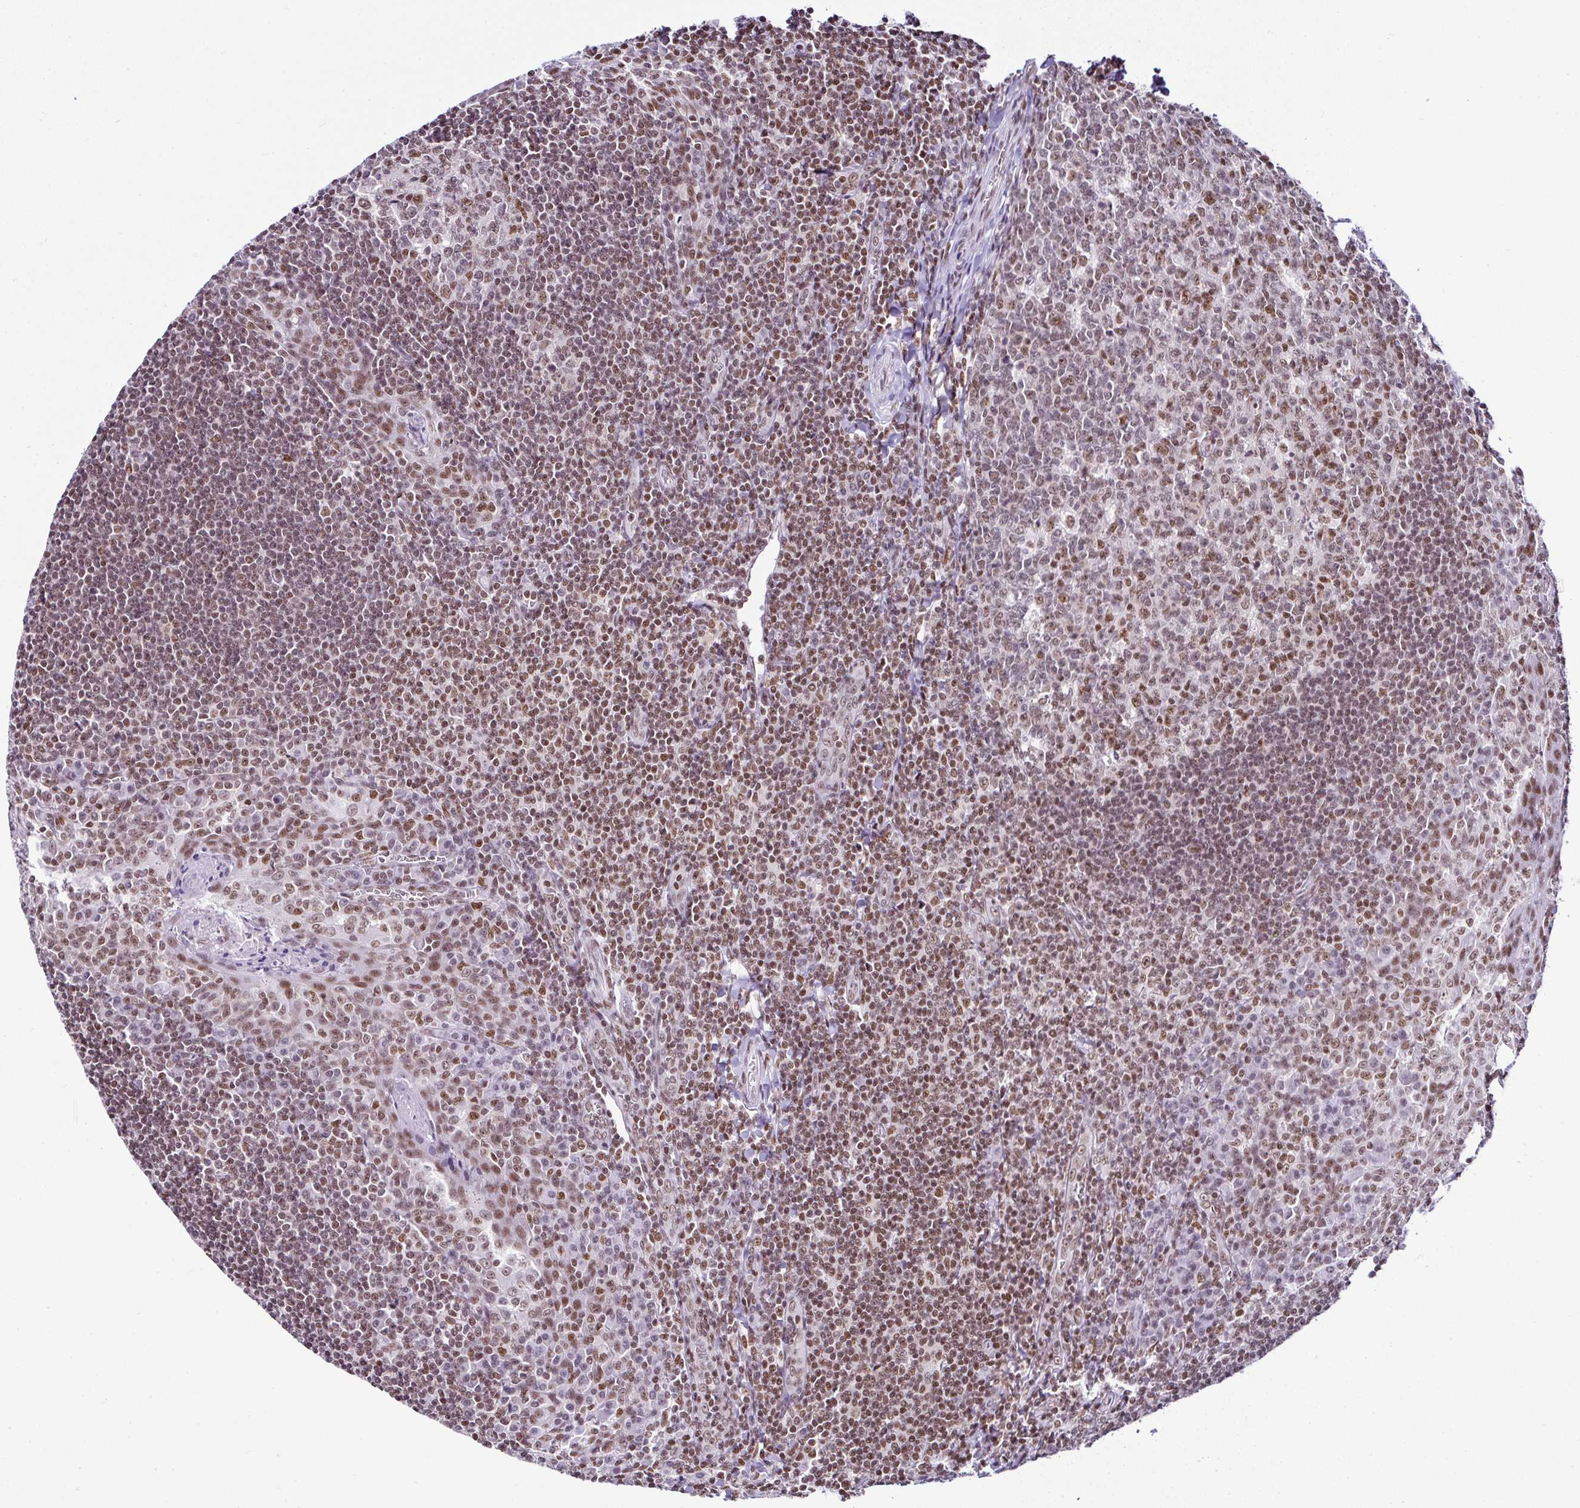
{"staining": {"intensity": "moderate", "quantity": "25%-75%", "location": "nuclear"}, "tissue": "tonsil", "cell_type": "Germinal center cells", "image_type": "normal", "snomed": [{"axis": "morphology", "description": "Normal tissue, NOS"}, {"axis": "topography", "description": "Tonsil"}], "caption": "Immunohistochemical staining of unremarkable tonsil demonstrates medium levels of moderate nuclear positivity in about 25%-75% of germinal center cells.", "gene": "DR1", "patient": {"sex": "male", "age": 27}}